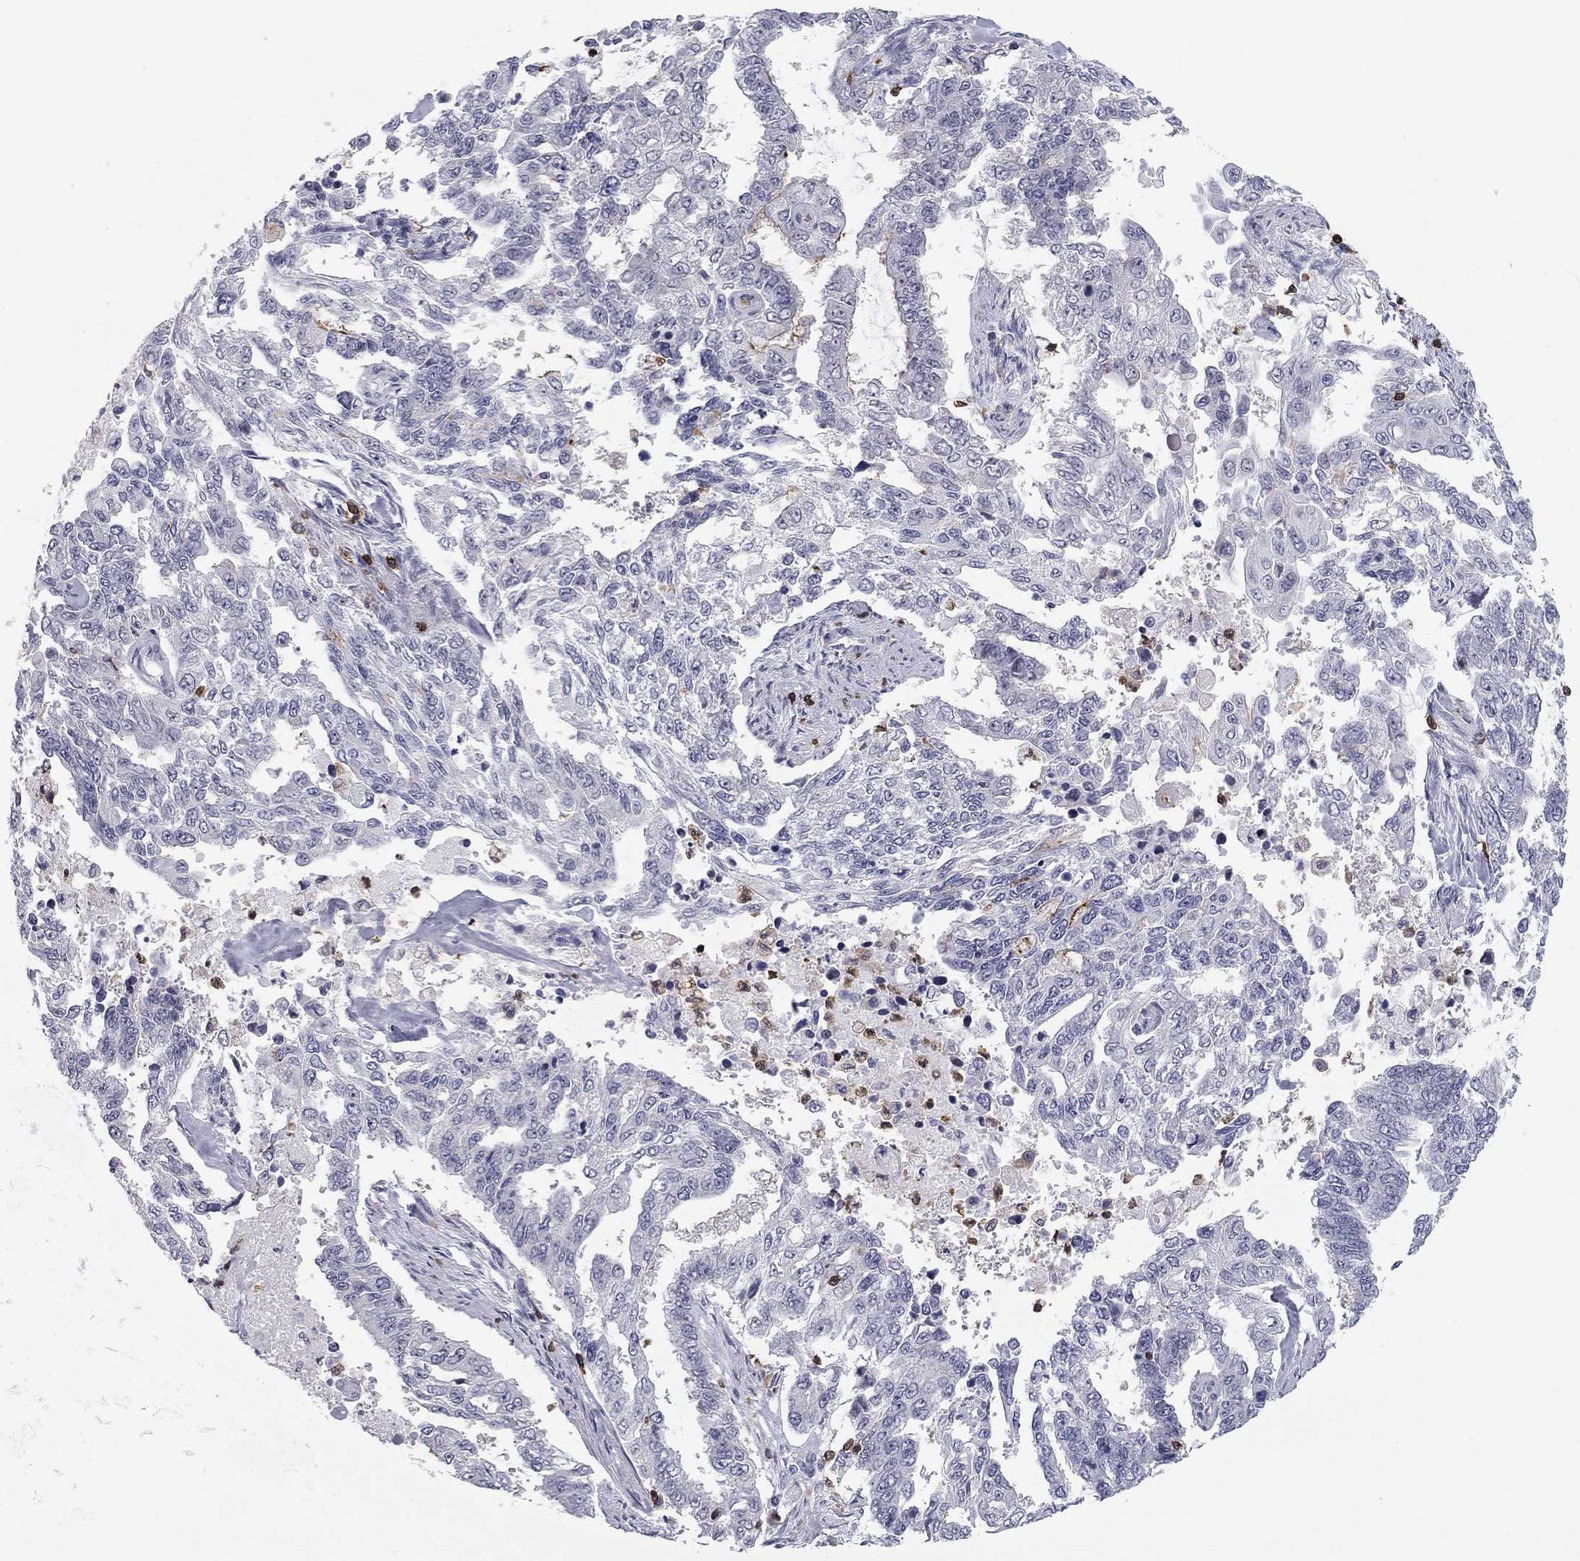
{"staining": {"intensity": "negative", "quantity": "none", "location": "none"}, "tissue": "endometrial cancer", "cell_type": "Tumor cells", "image_type": "cancer", "snomed": [{"axis": "morphology", "description": "Adenocarcinoma, NOS"}, {"axis": "topography", "description": "Uterus"}], "caption": "There is no significant expression in tumor cells of endometrial cancer. (DAB IHC with hematoxylin counter stain).", "gene": "ARHGAP27", "patient": {"sex": "female", "age": 59}}